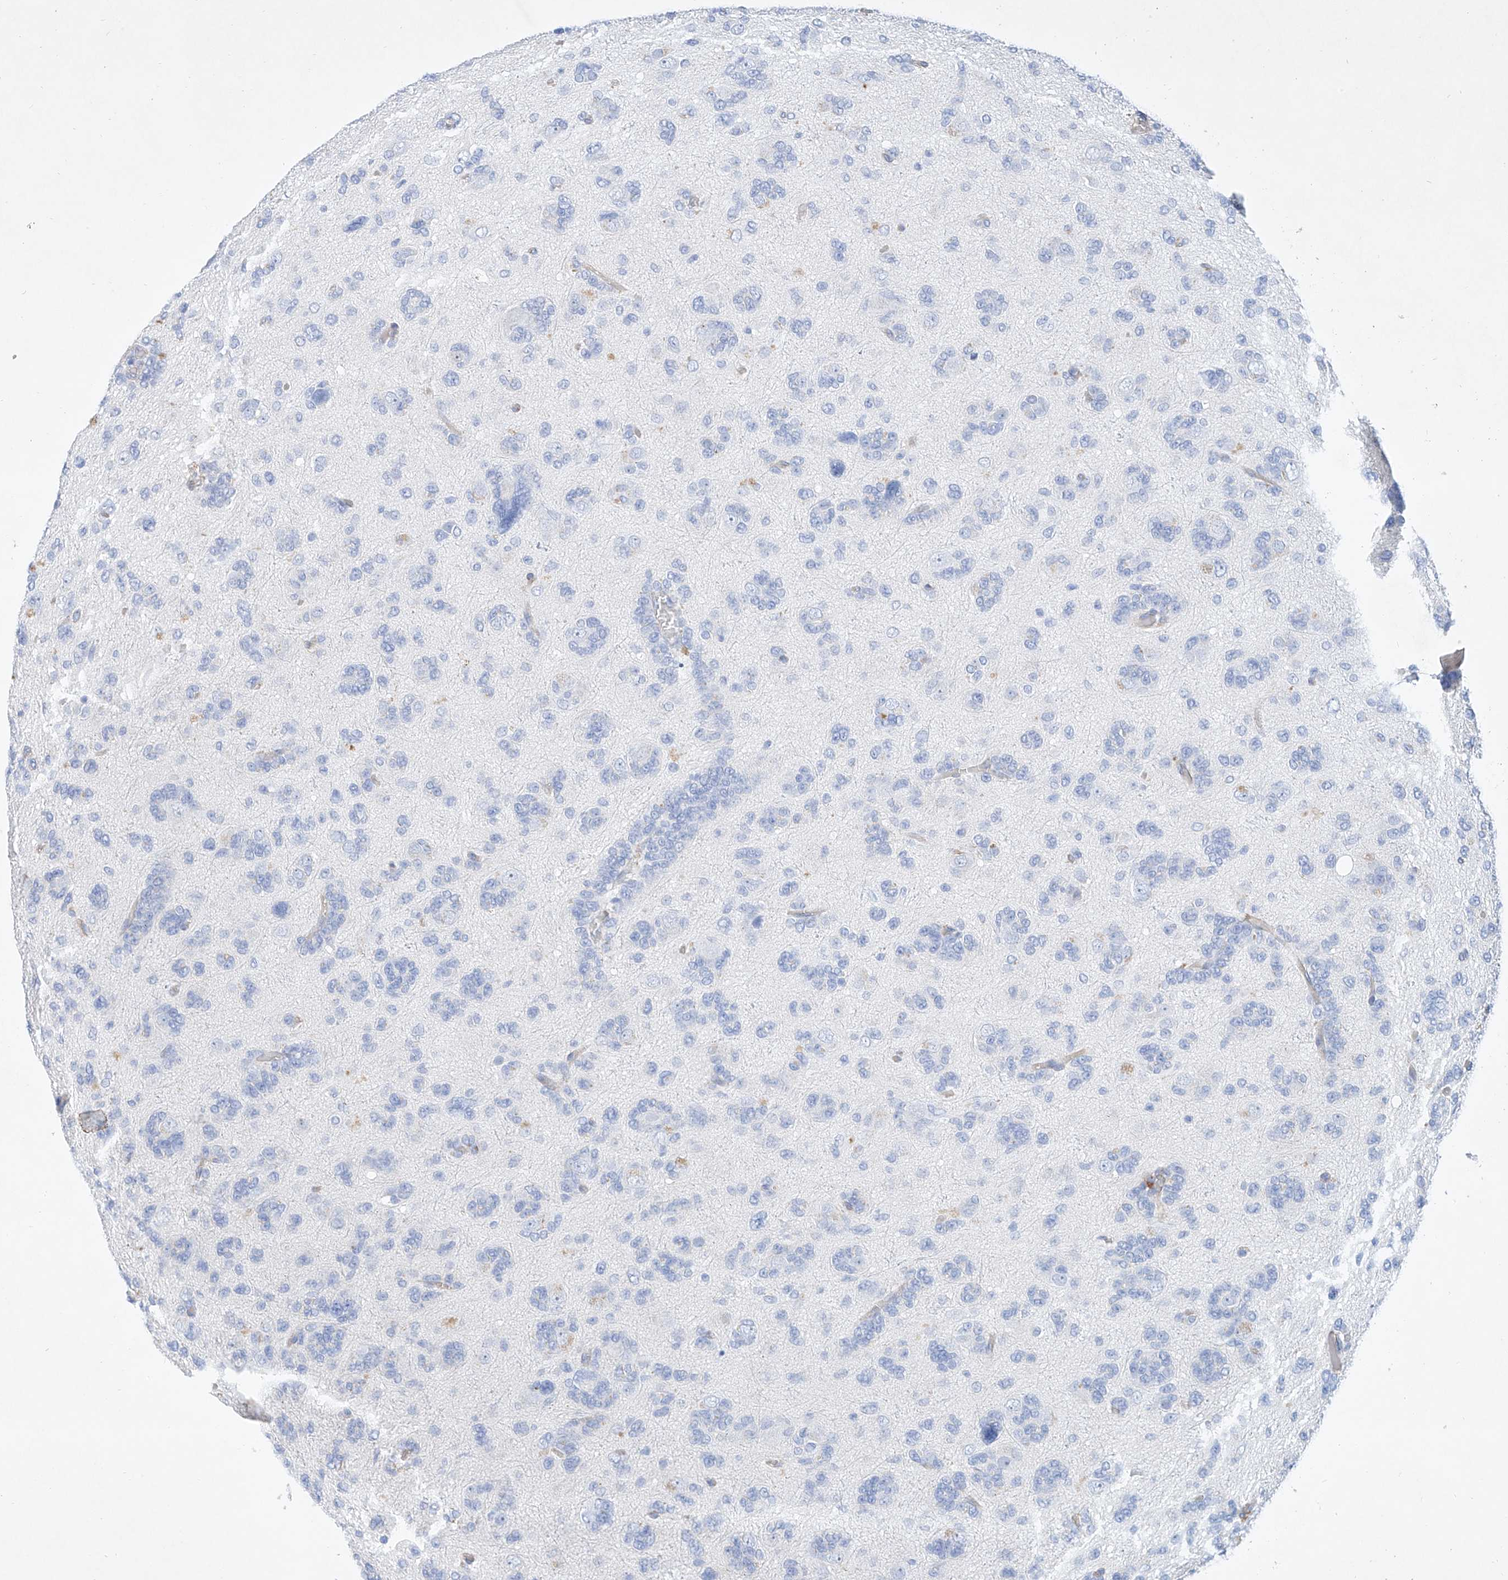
{"staining": {"intensity": "negative", "quantity": "none", "location": "none"}, "tissue": "glioma", "cell_type": "Tumor cells", "image_type": "cancer", "snomed": [{"axis": "morphology", "description": "Glioma, malignant, High grade"}, {"axis": "topography", "description": "Brain"}], "caption": "Tumor cells show no significant expression in glioma.", "gene": "SBSPON", "patient": {"sex": "female", "age": 59}}